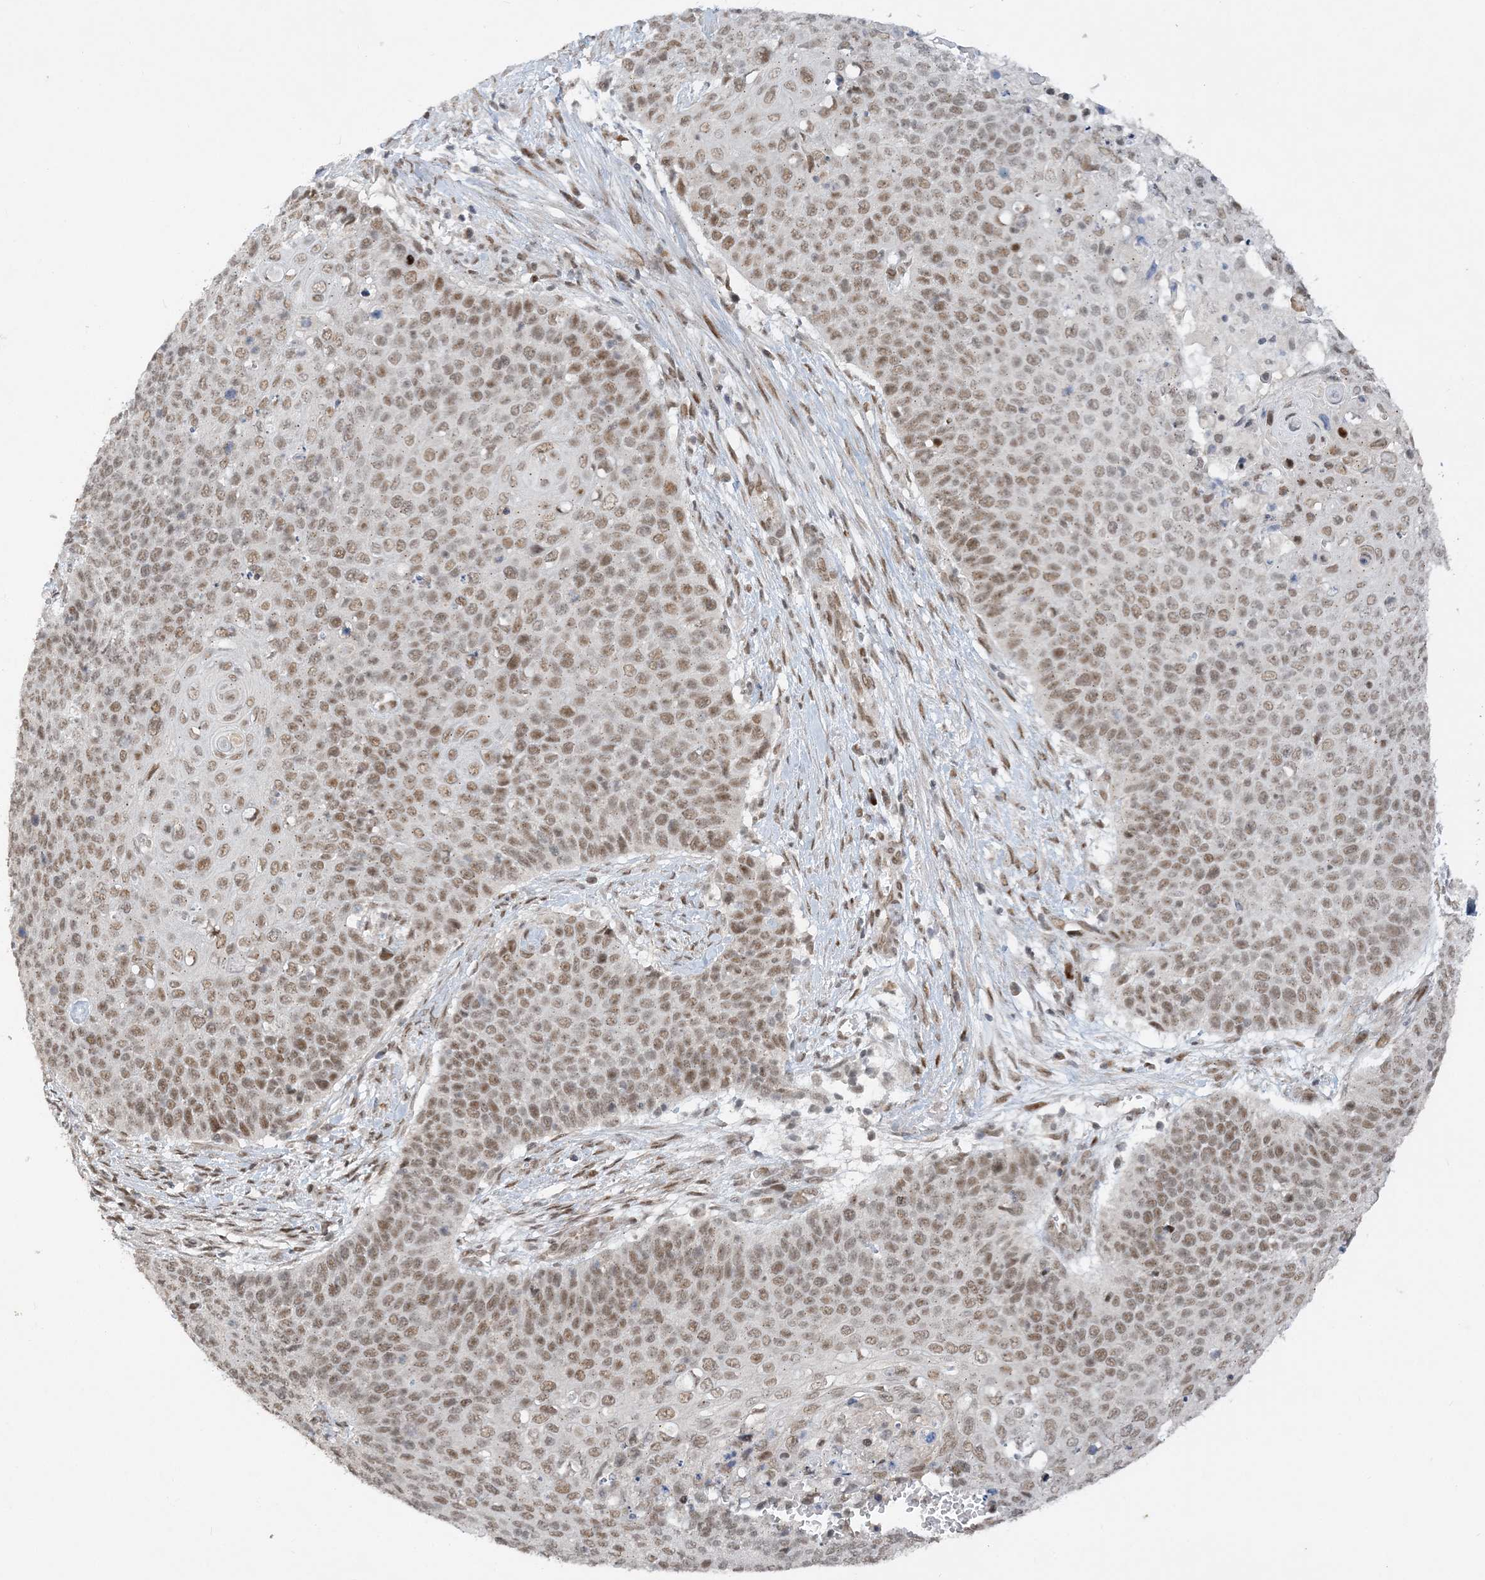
{"staining": {"intensity": "moderate", "quantity": ">75%", "location": "nuclear"}, "tissue": "cervical cancer", "cell_type": "Tumor cells", "image_type": "cancer", "snomed": [{"axis": "morphology", "description": "Squamous cell carcinoma, NOS"}, {"axis": "topography", "description": "Cervix"}], "caption": "An IHC histopathology image of tumor tissue is shown. Protein staining in brown labels moderate nuclear positivity in cervical cancer within tumor cells. (Brightfield microscopy of DAB IHC at high magnification).", "gene": "WAC", "patient": {"sex": "female", "age": 39}}